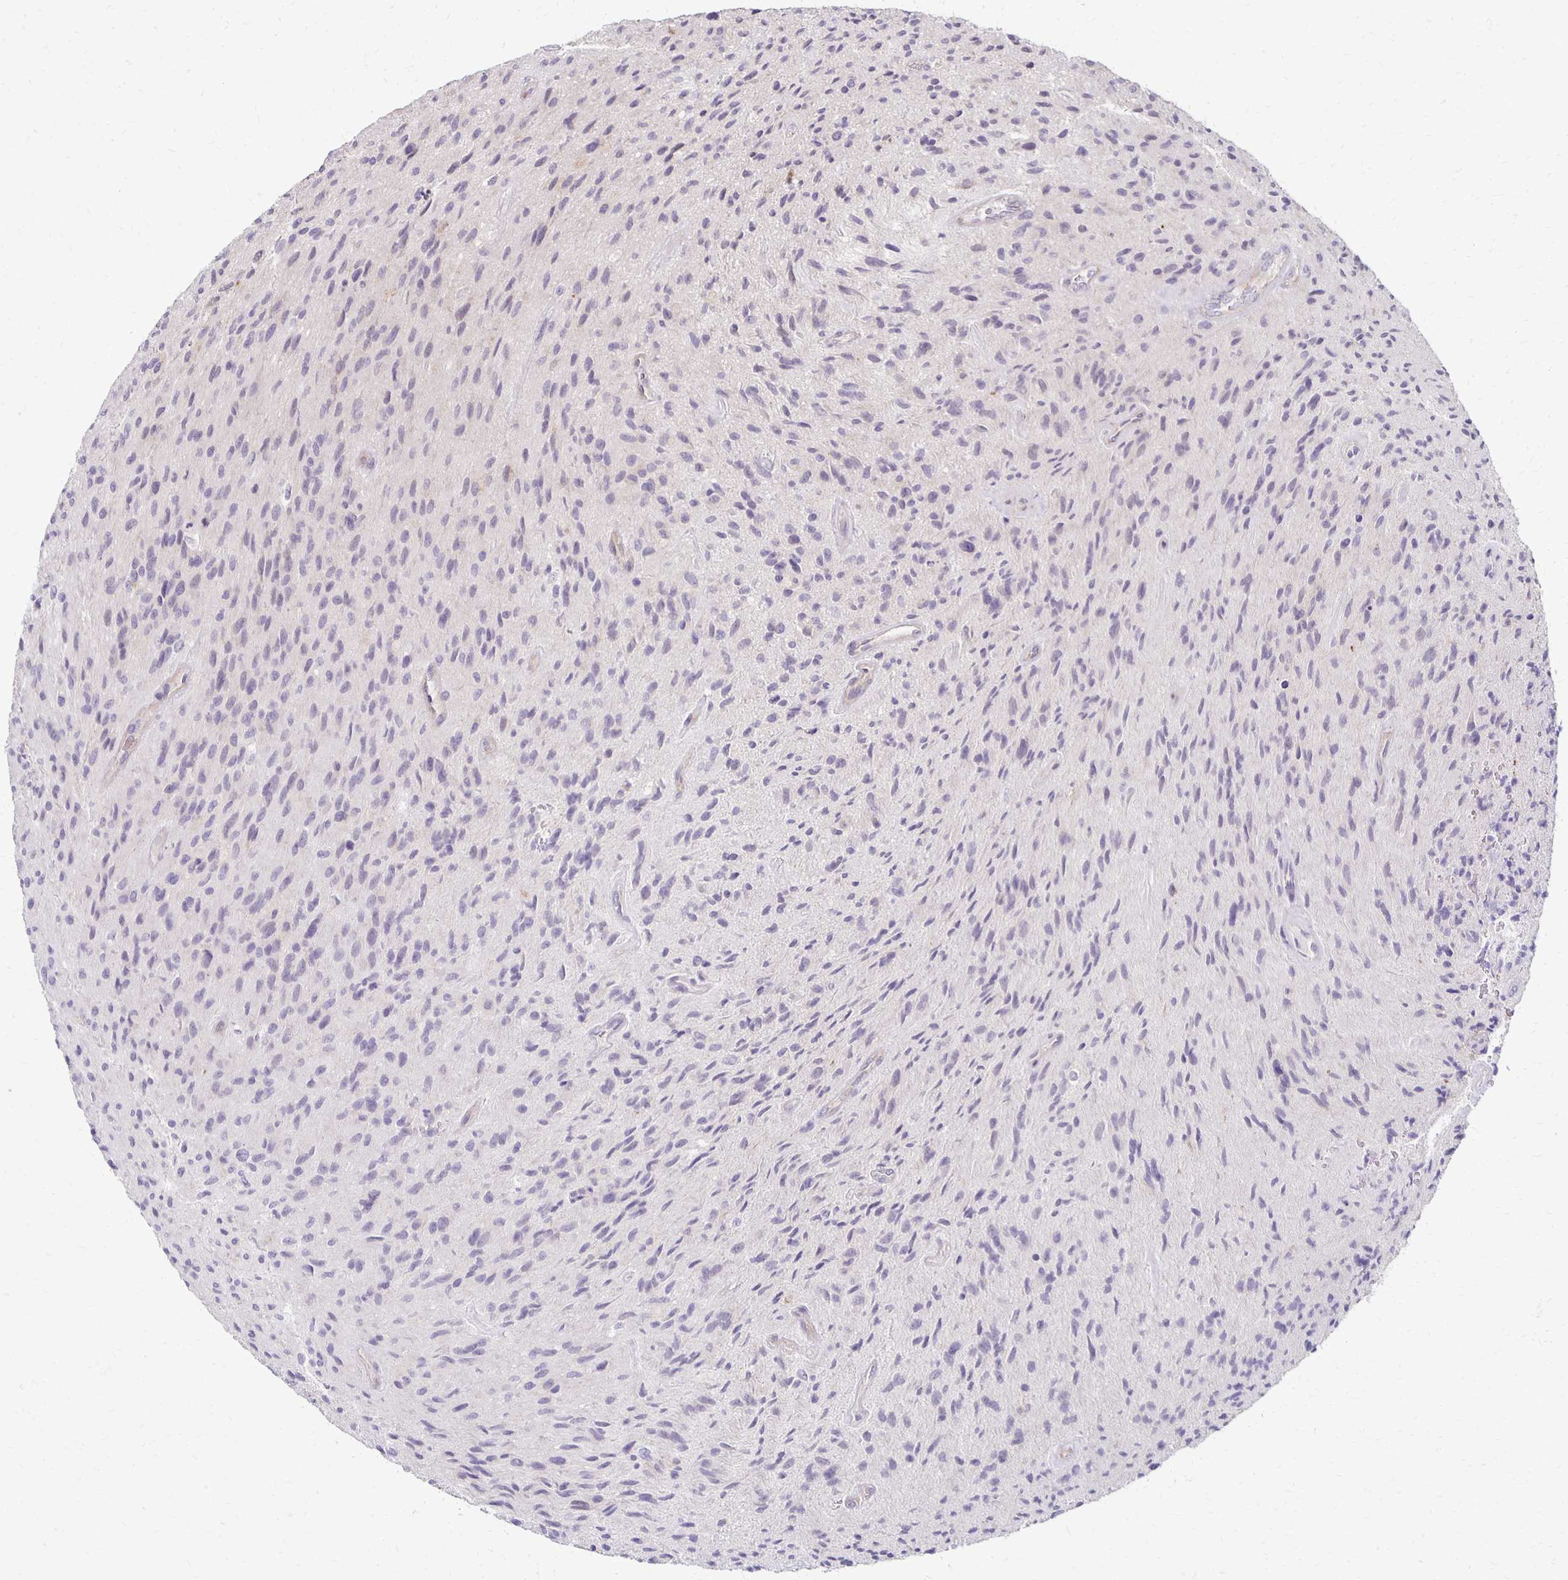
{"staining": {"intensity": "negative", "quantity": "none", "location": "none"}, "tissue": "glioma", "cell_type": "Tumor cells", "image_type": "cancer", "snomed": [{"axis": "morphology", "description": "Glioma, malignant, High grade"}, {"axis": "topography", "description": "Brain"}], "caption": "Tumor cells show no significant protein staining in malignant glioma (high-grade).", "gene": "KATNBL1", "patient": {"sex": "male", "age": 54}}